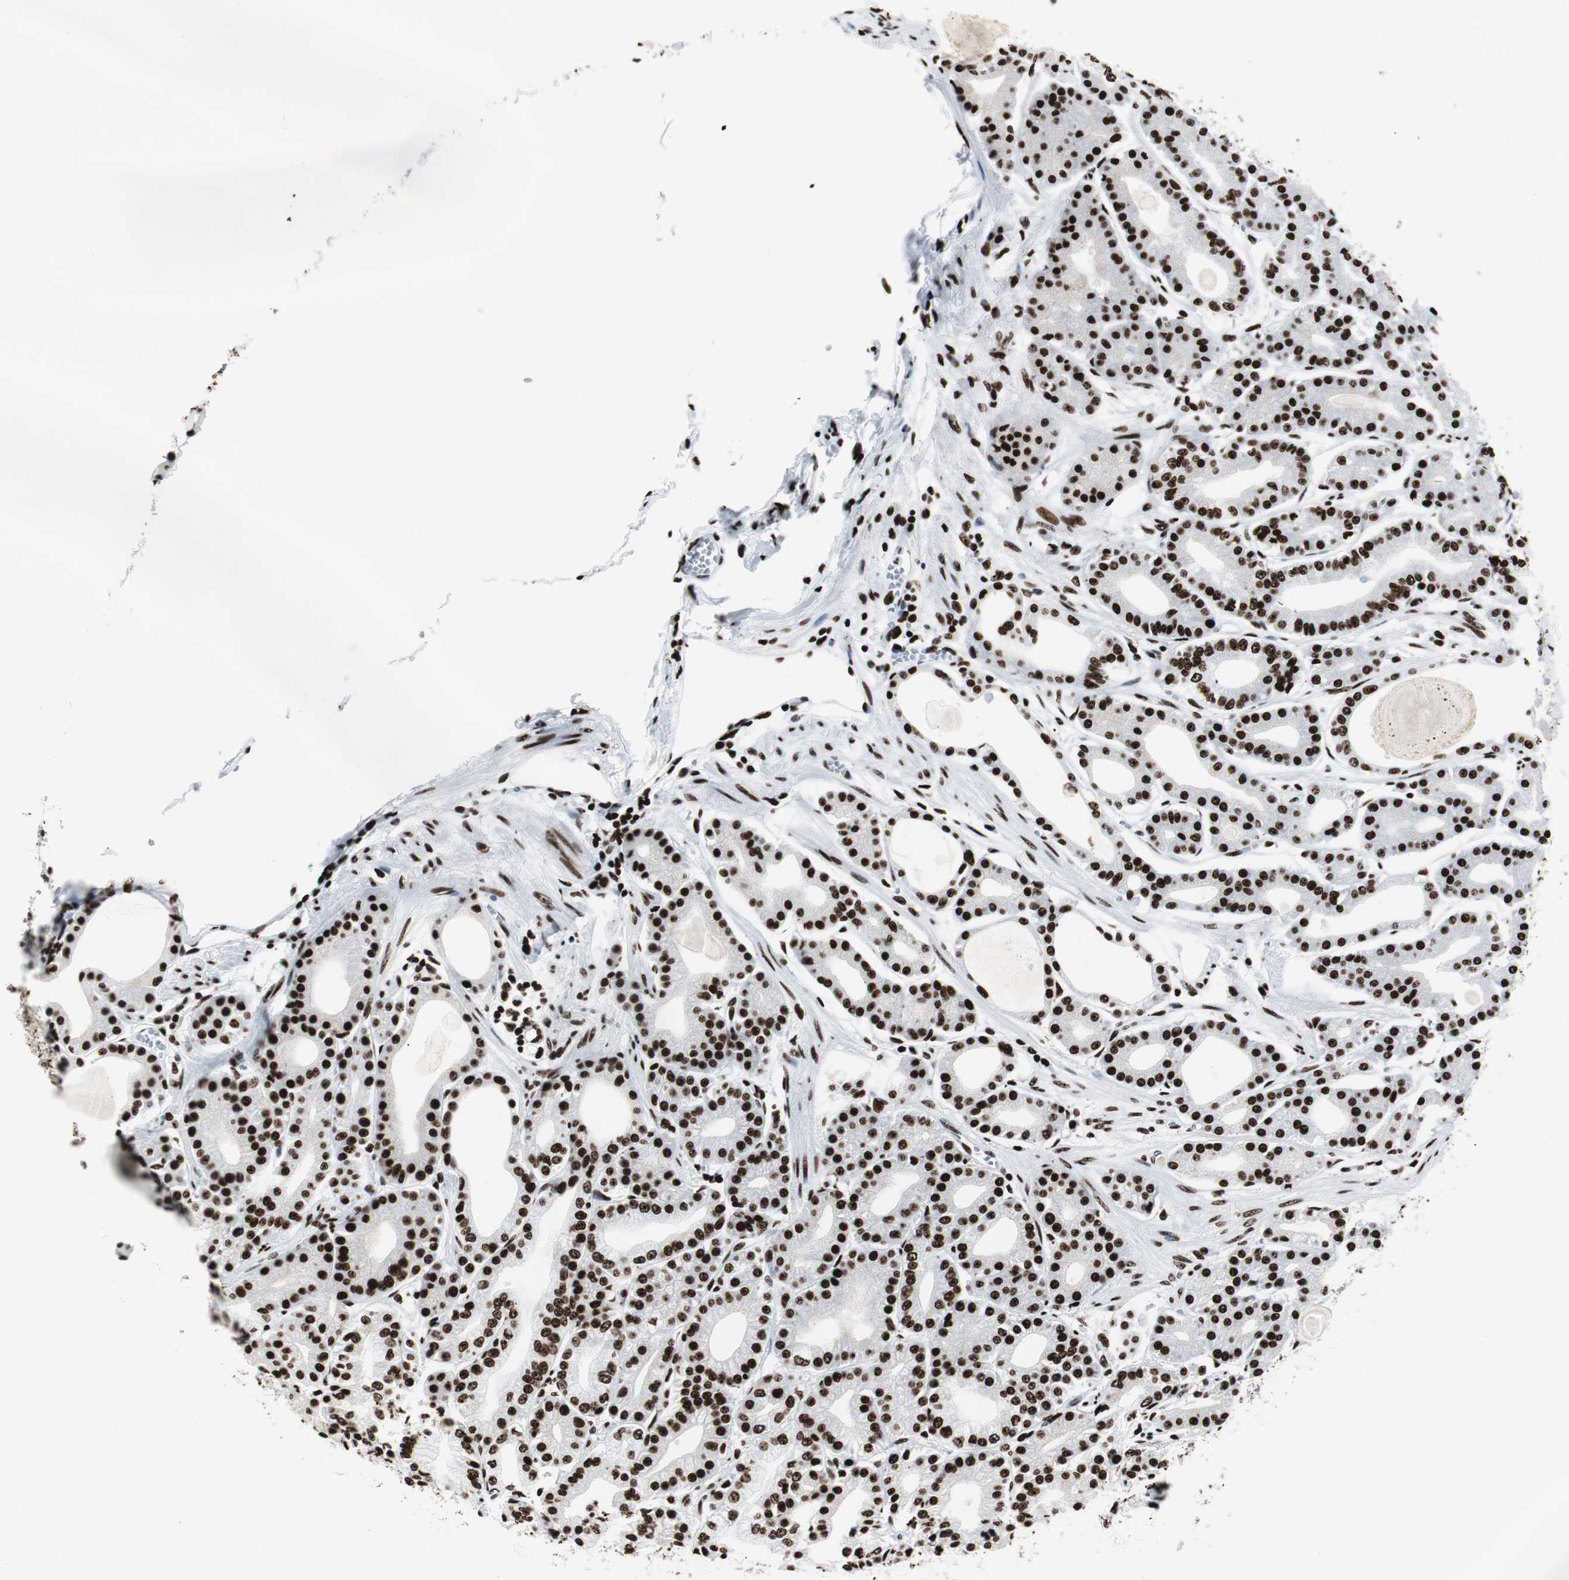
{"staining": {"intensity": "strong", "quantity": ">75%", "location": "nuclear"}, "tissue": "stomach", "cell_type": "Glandular cells", "image_type": "normal", "snomed": [{"axis": "morphology", "description": "Normal tissue, NOS"}, {"axis": "topography", "description": "Stomach, lower"}], "caption": "Glandular cells show strong nuclear expression in about >75% of cells in benign stomach.", "gene": "NCL", "patient": {"sex": "male", "age": 71}}